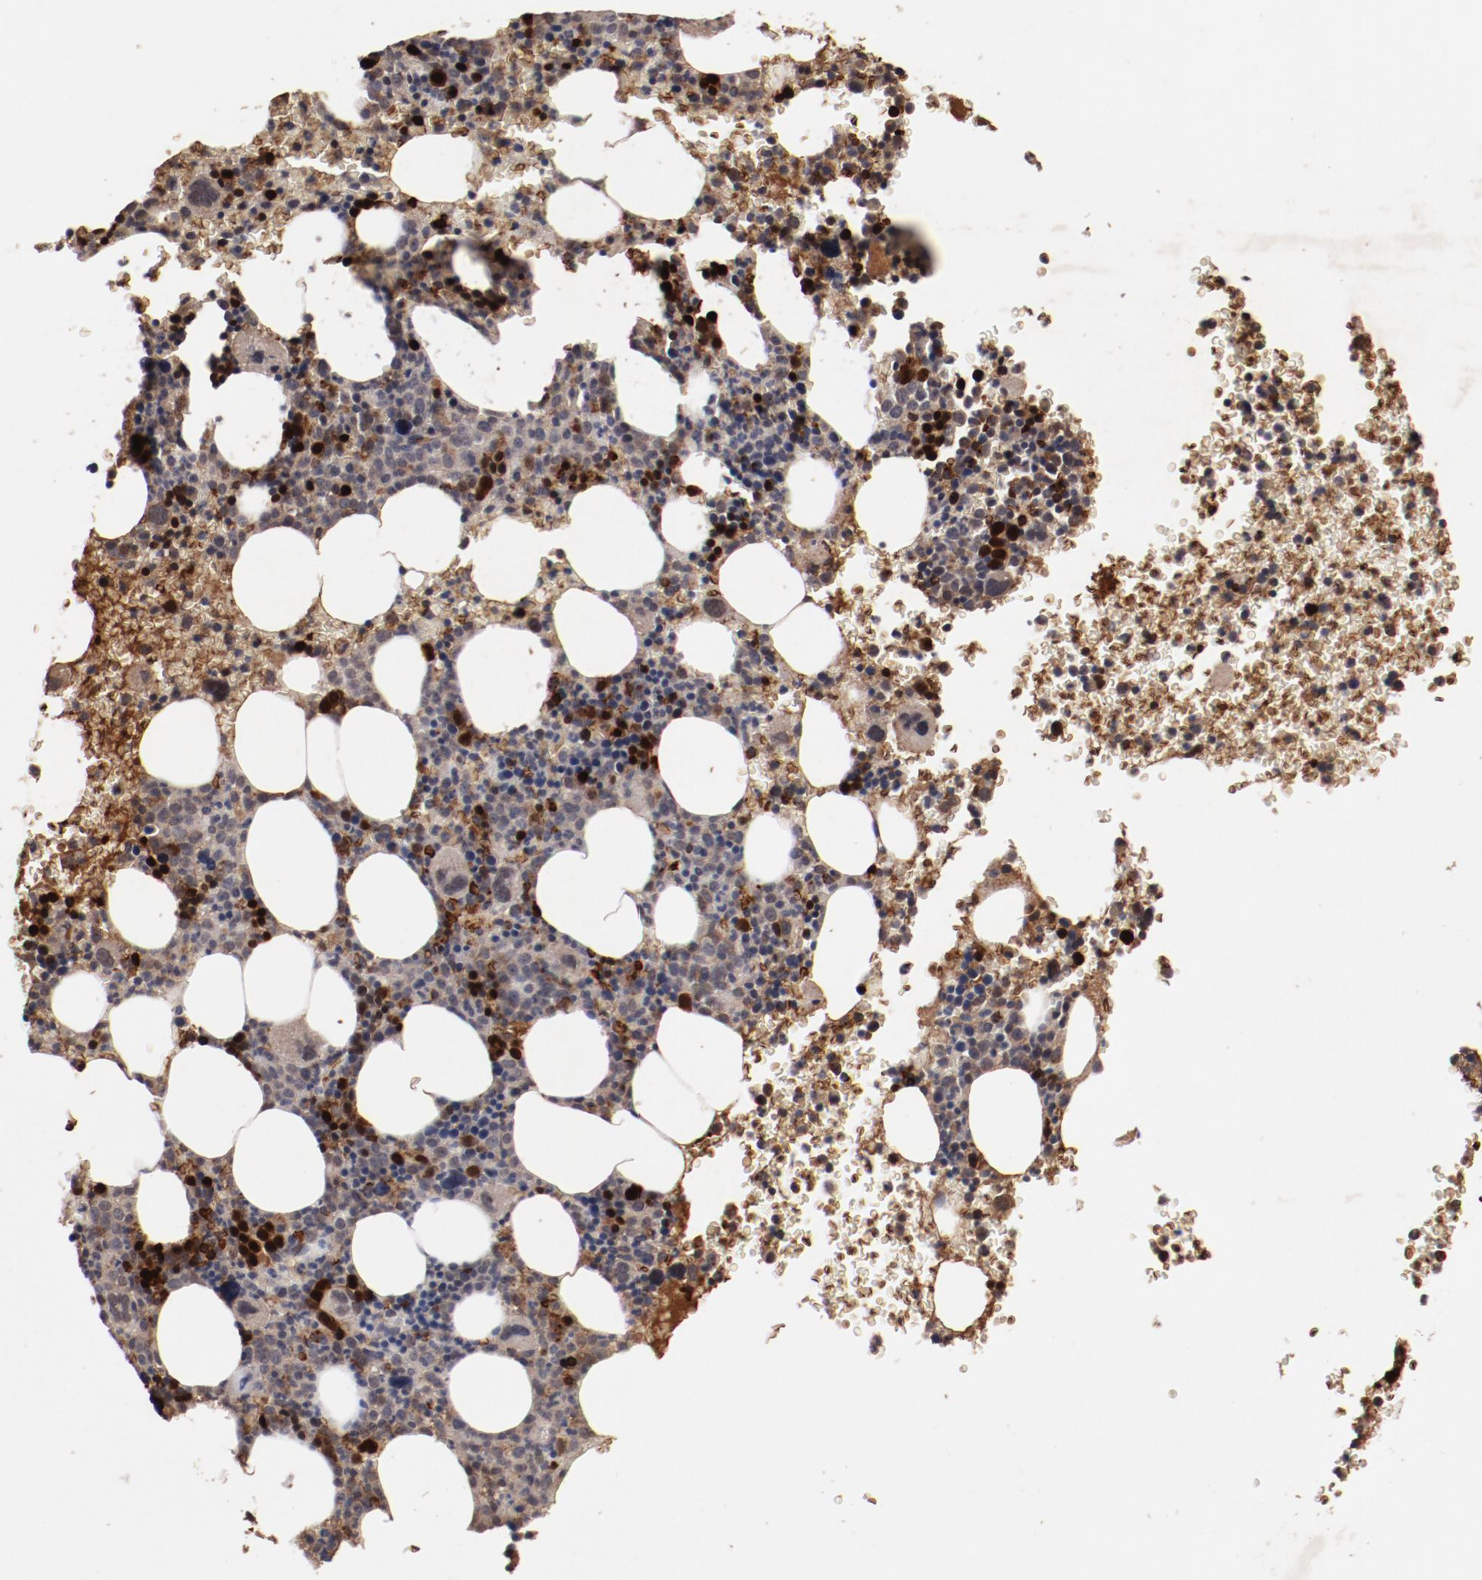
{"staining": {"intensity": "weak", "quantity": "<25%", "location": "cytoplasmic/membranous"}, "tissue": "bone marrow", "cell_type": "Hematopoietic cells", "image_type": "normal", "snomed": [{"axis": "morphology", "description": "Normal tissue, NOS"}, {"axis": "topography", "description": "Bone marrow"}], "caption": "The IHC image has no significant expression in hematopoietic cells of bone marrow. The staining is performed using DAB brown chromogen with nuclei counter-stained in using hematoxylin.", "gene": "TENM1", "patient": {"sex": "male", "age": 68}}